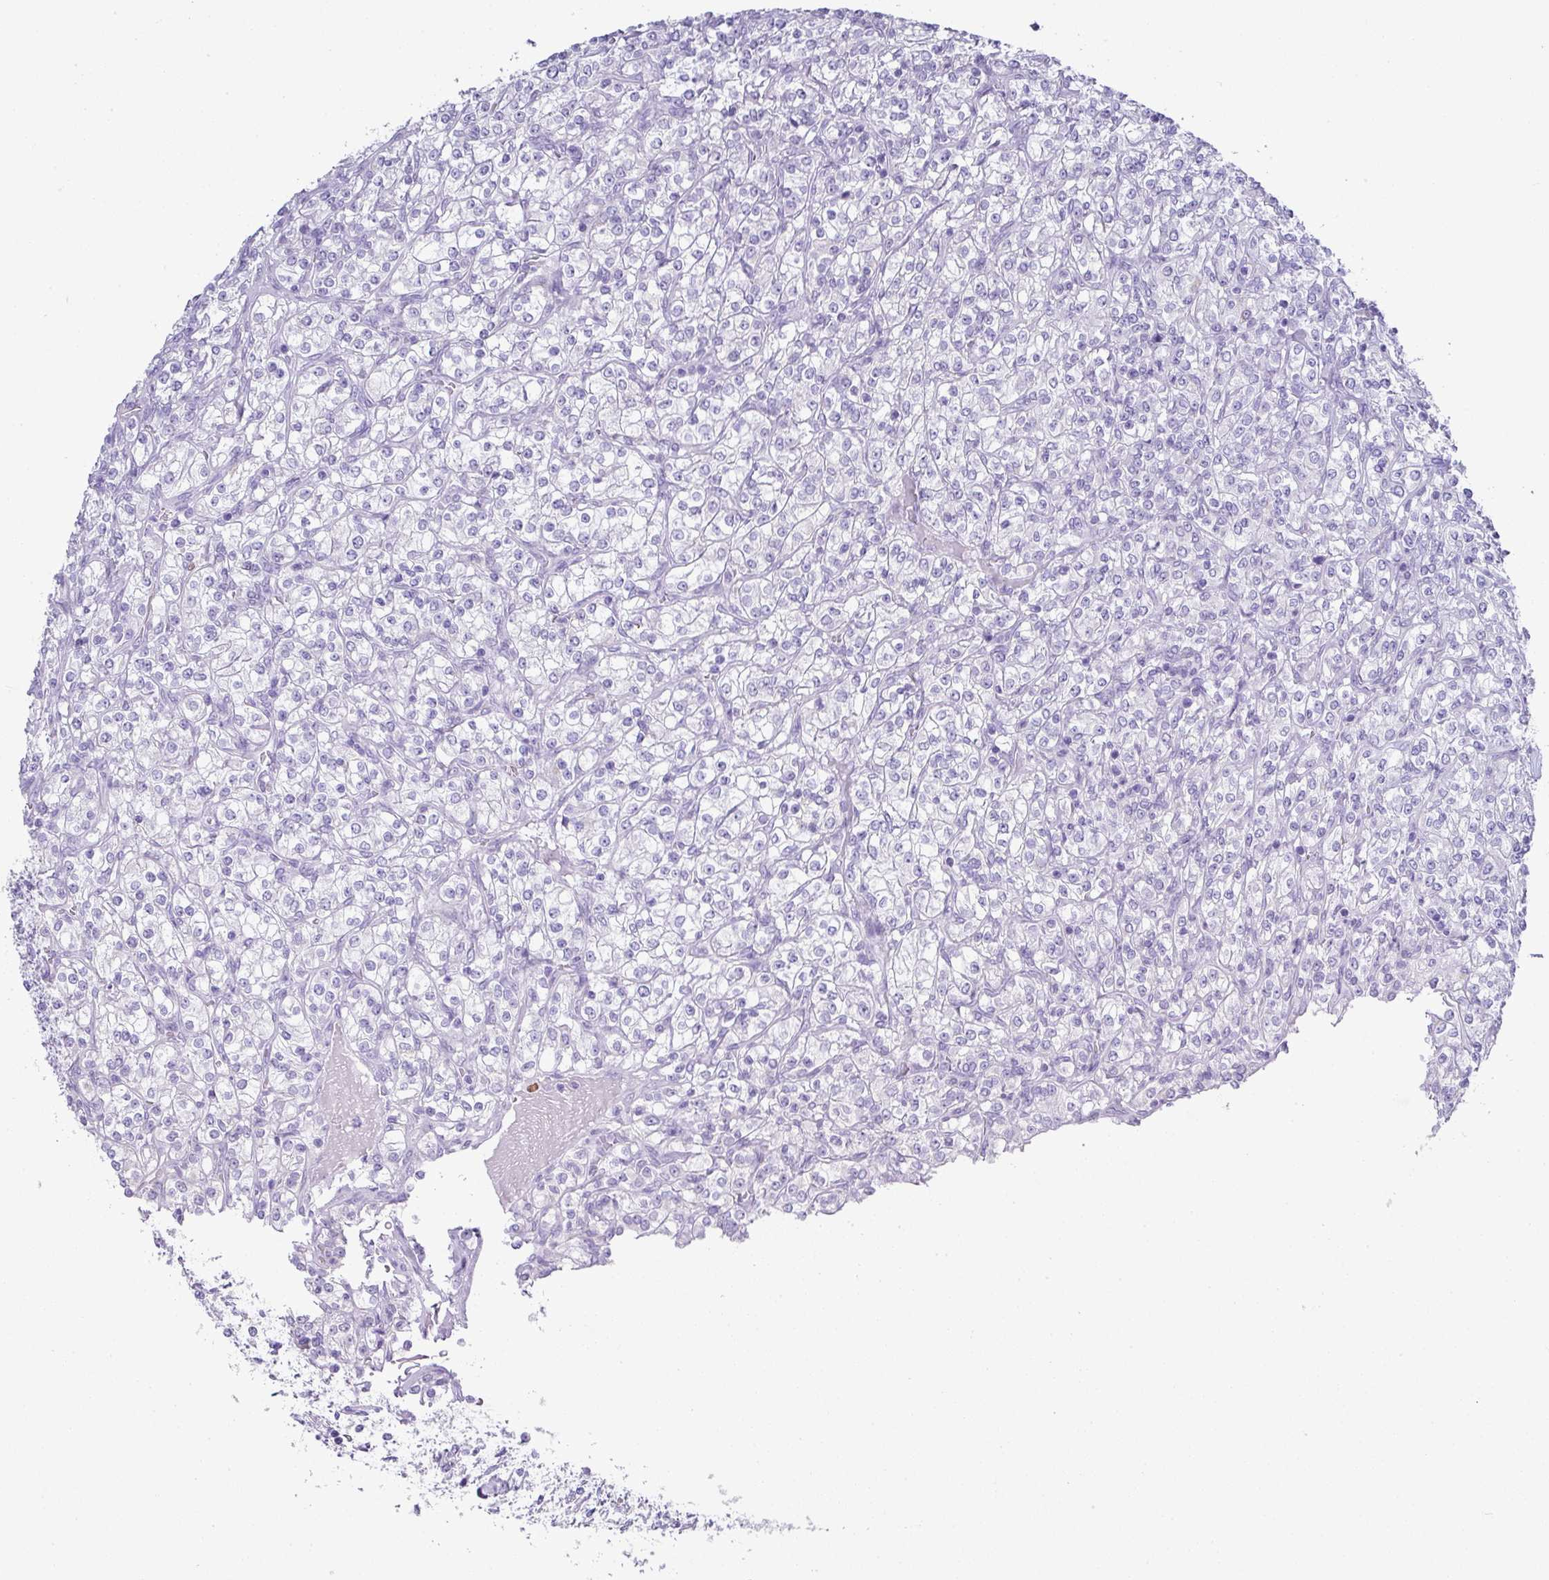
{"staining": {"intensity": "negative", "quantity": "none", "location": "none"}, "tissue": "renal cancer", "cell_type": "Tumor cells", "image_type": "cancer", "snomed": [{"axis": "morphology", "description": "Adenocarcinoma, NOS"}, {"axis": "topography", "description": "Kidney"}], "caption": "Micrograph shows no protein expression in tumor cells of renal adenocarcinoma tissue.", "gene": "BCL11A", "patient": {"sex": "male", "age": 77}}